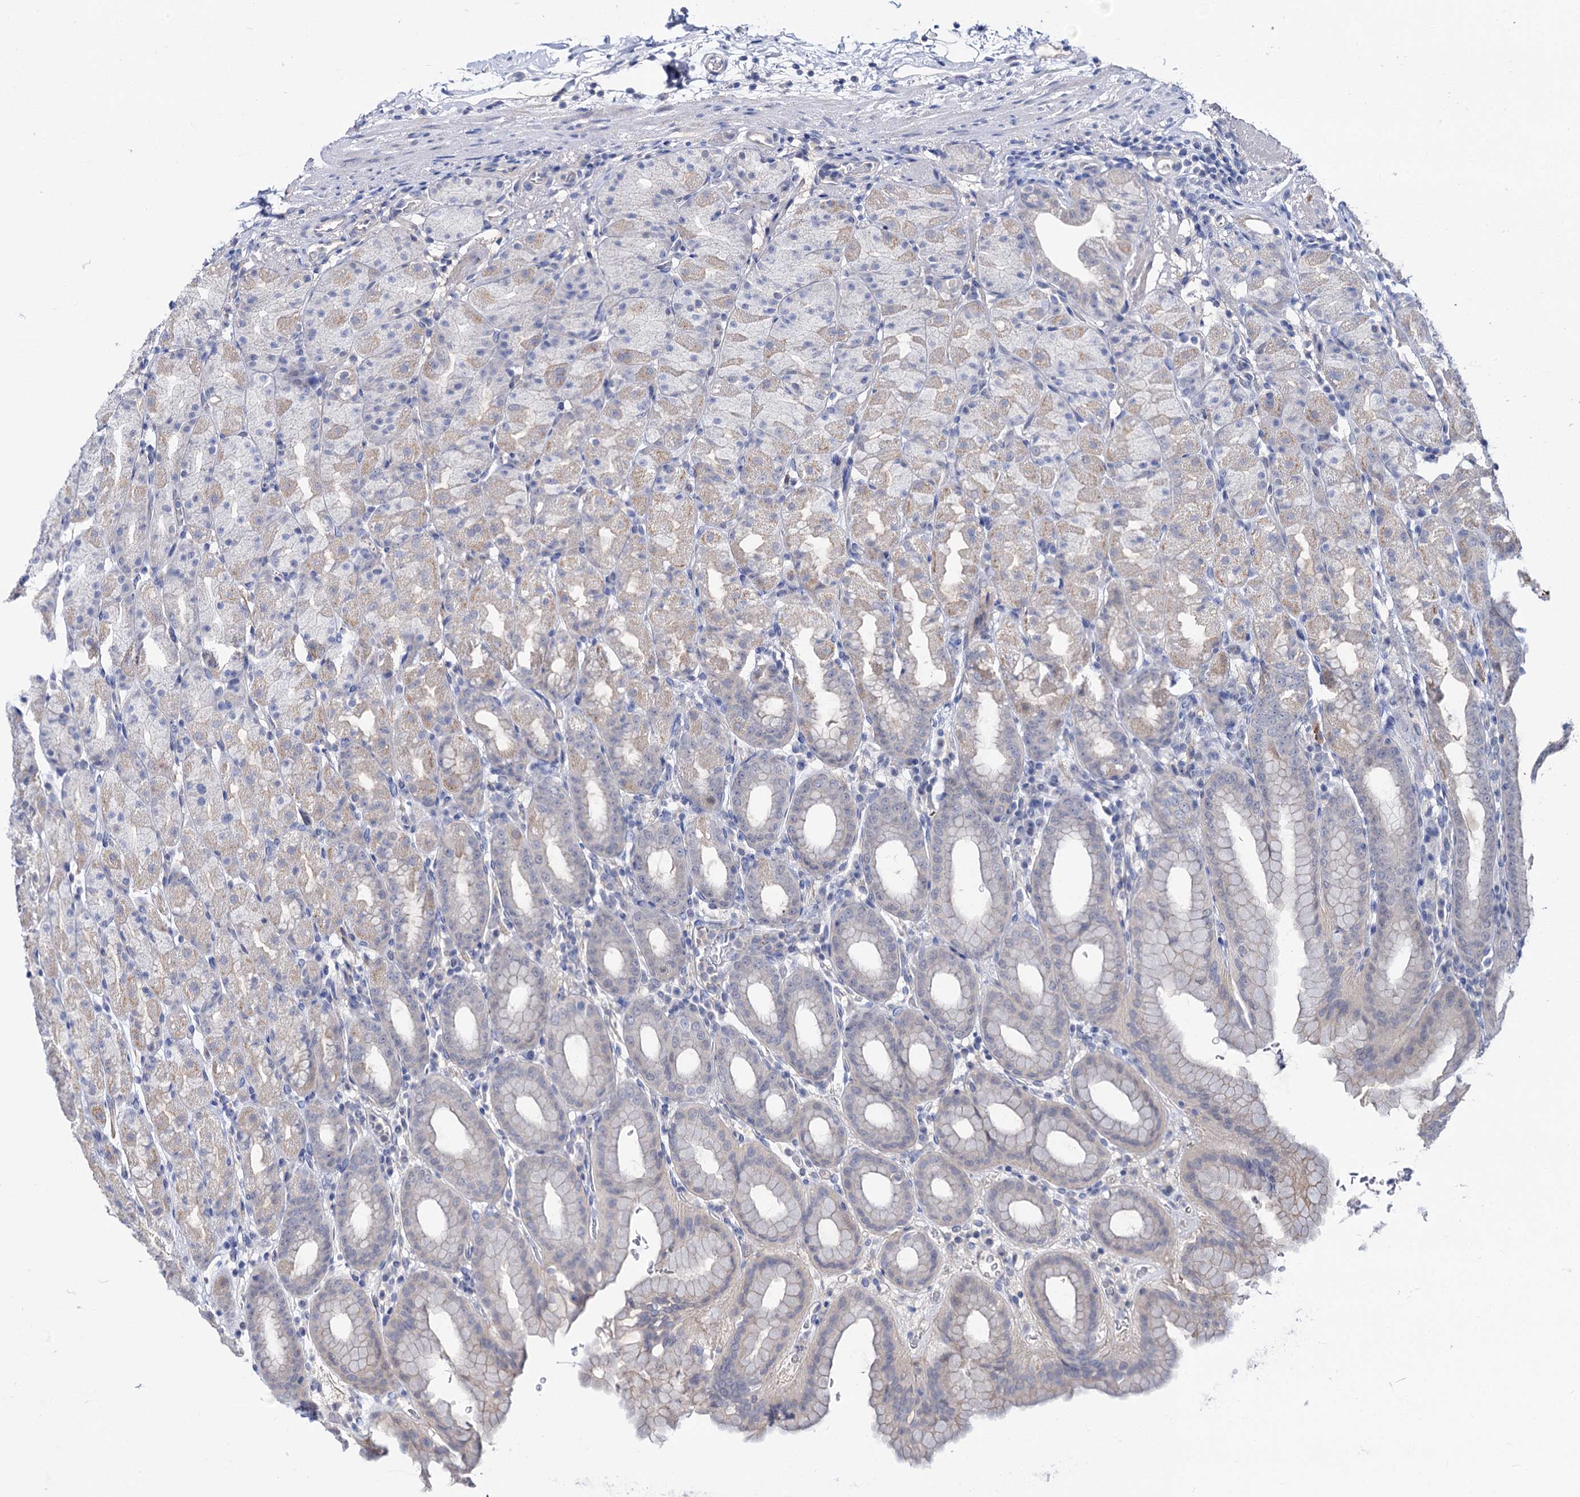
{"staining": {"intensity": "weak", "quantity": "25%-75%", "location": "cytoplasmic/membranous"}, "tissue": "stomach", "cell_type": "Glandular cells", "image_type": "normal", "snomed": [{"axis": "morphology", "description": "Normal tissue, NOS"}, {"axis": "topography", "description": "Stomach, upper"}], "caption": "Brown immunohistochemical staining in unremarkable stomach exhibits weak cytoplasmic/membranous staining in approximately 25%-75% of glandular cells. The staining is performed using DAB brown chromogen to label protein expression. The nuclei are counter-stained blue using hematoxylin.", "gene": "NEK10", "patient": {"sex": "male", "age": 68}}